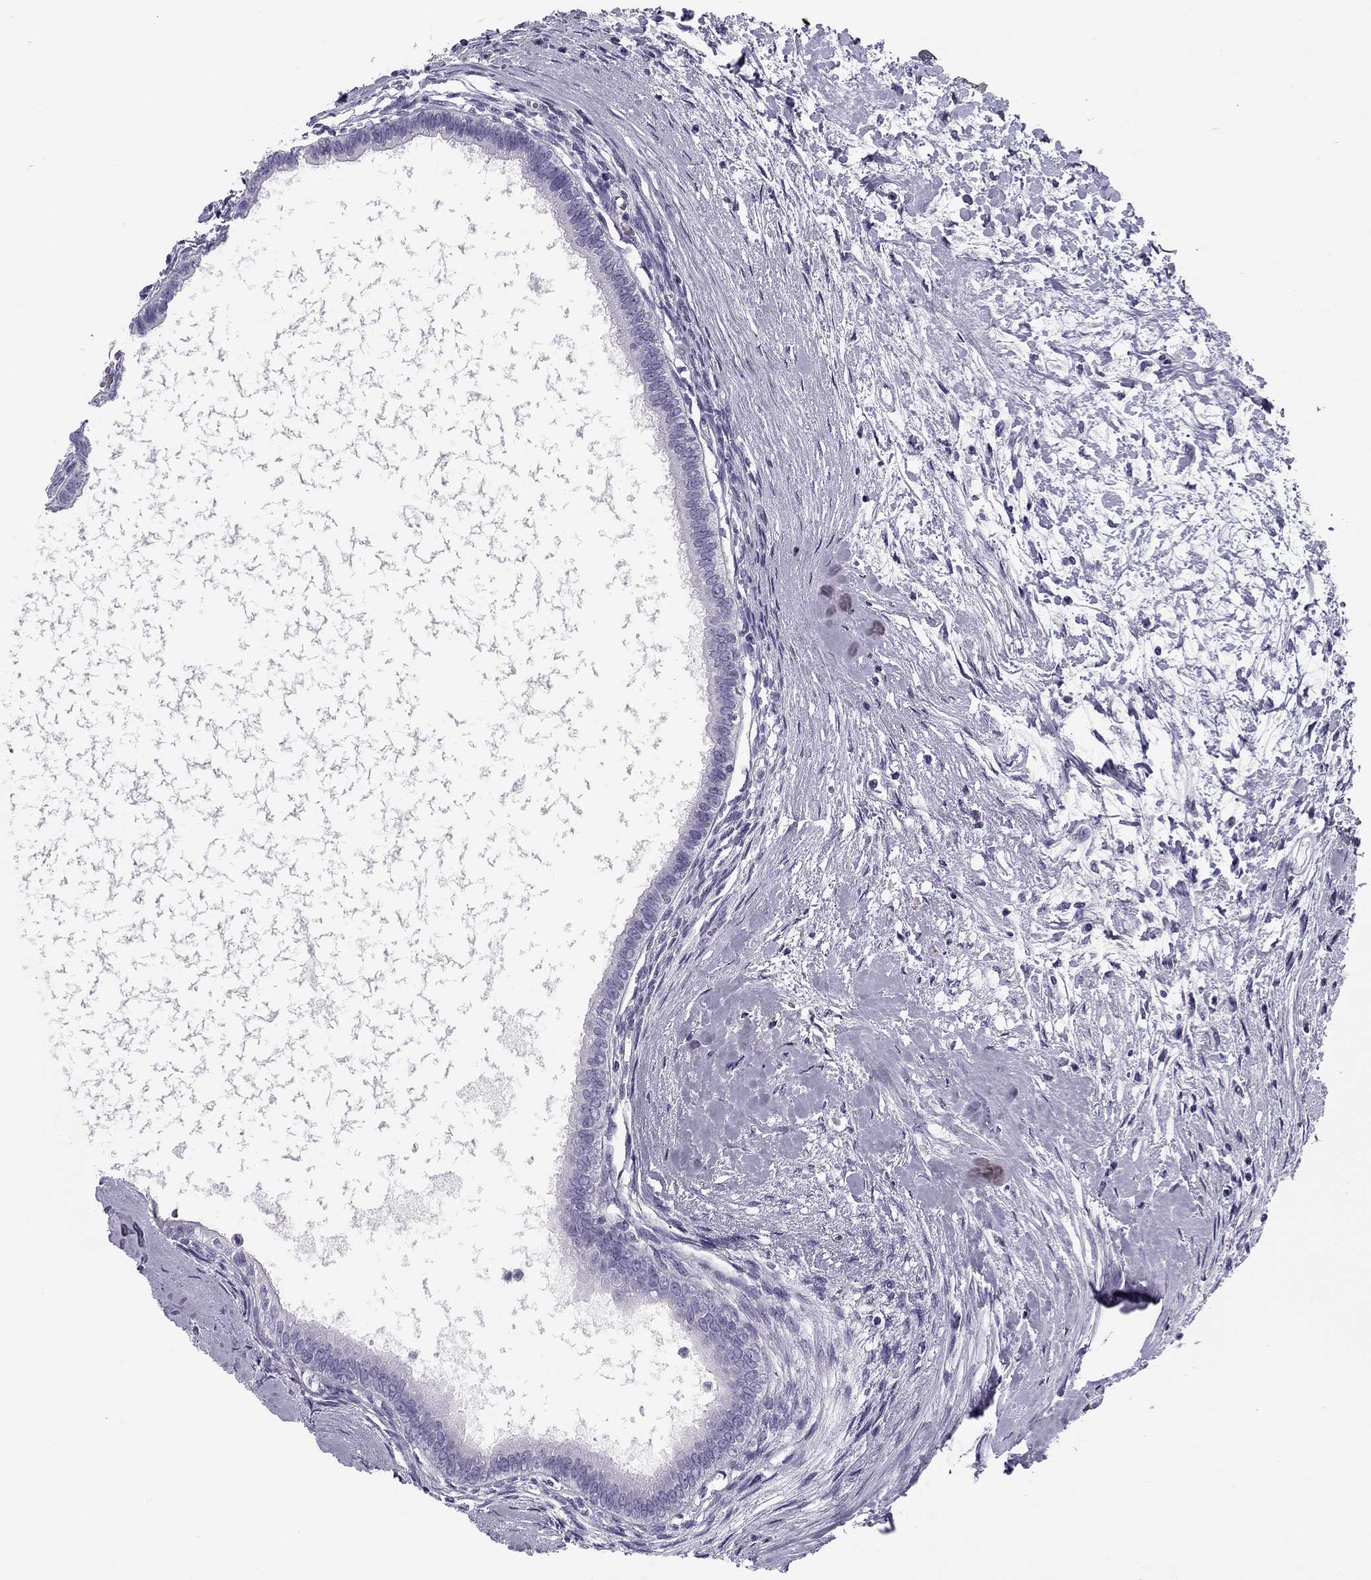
{"staining": {"intensity": "negative", "quantity": "none", "location": "none"}, "tissue": "testis cancer", "cell_type": "Tumor cells", "image_type": "cancer", "snomed": [{"axis": "morphology", "description": "Carcinoma, Embryonal, NOS"}, {"axis": "topography", "description": "Testis"}], "caption": "The image demonstrates no significant positivity in tumor cells of embryonal carcinoma (testis).", "gene": "MC5R", "patient": {"sex": "male", "age": 37}}